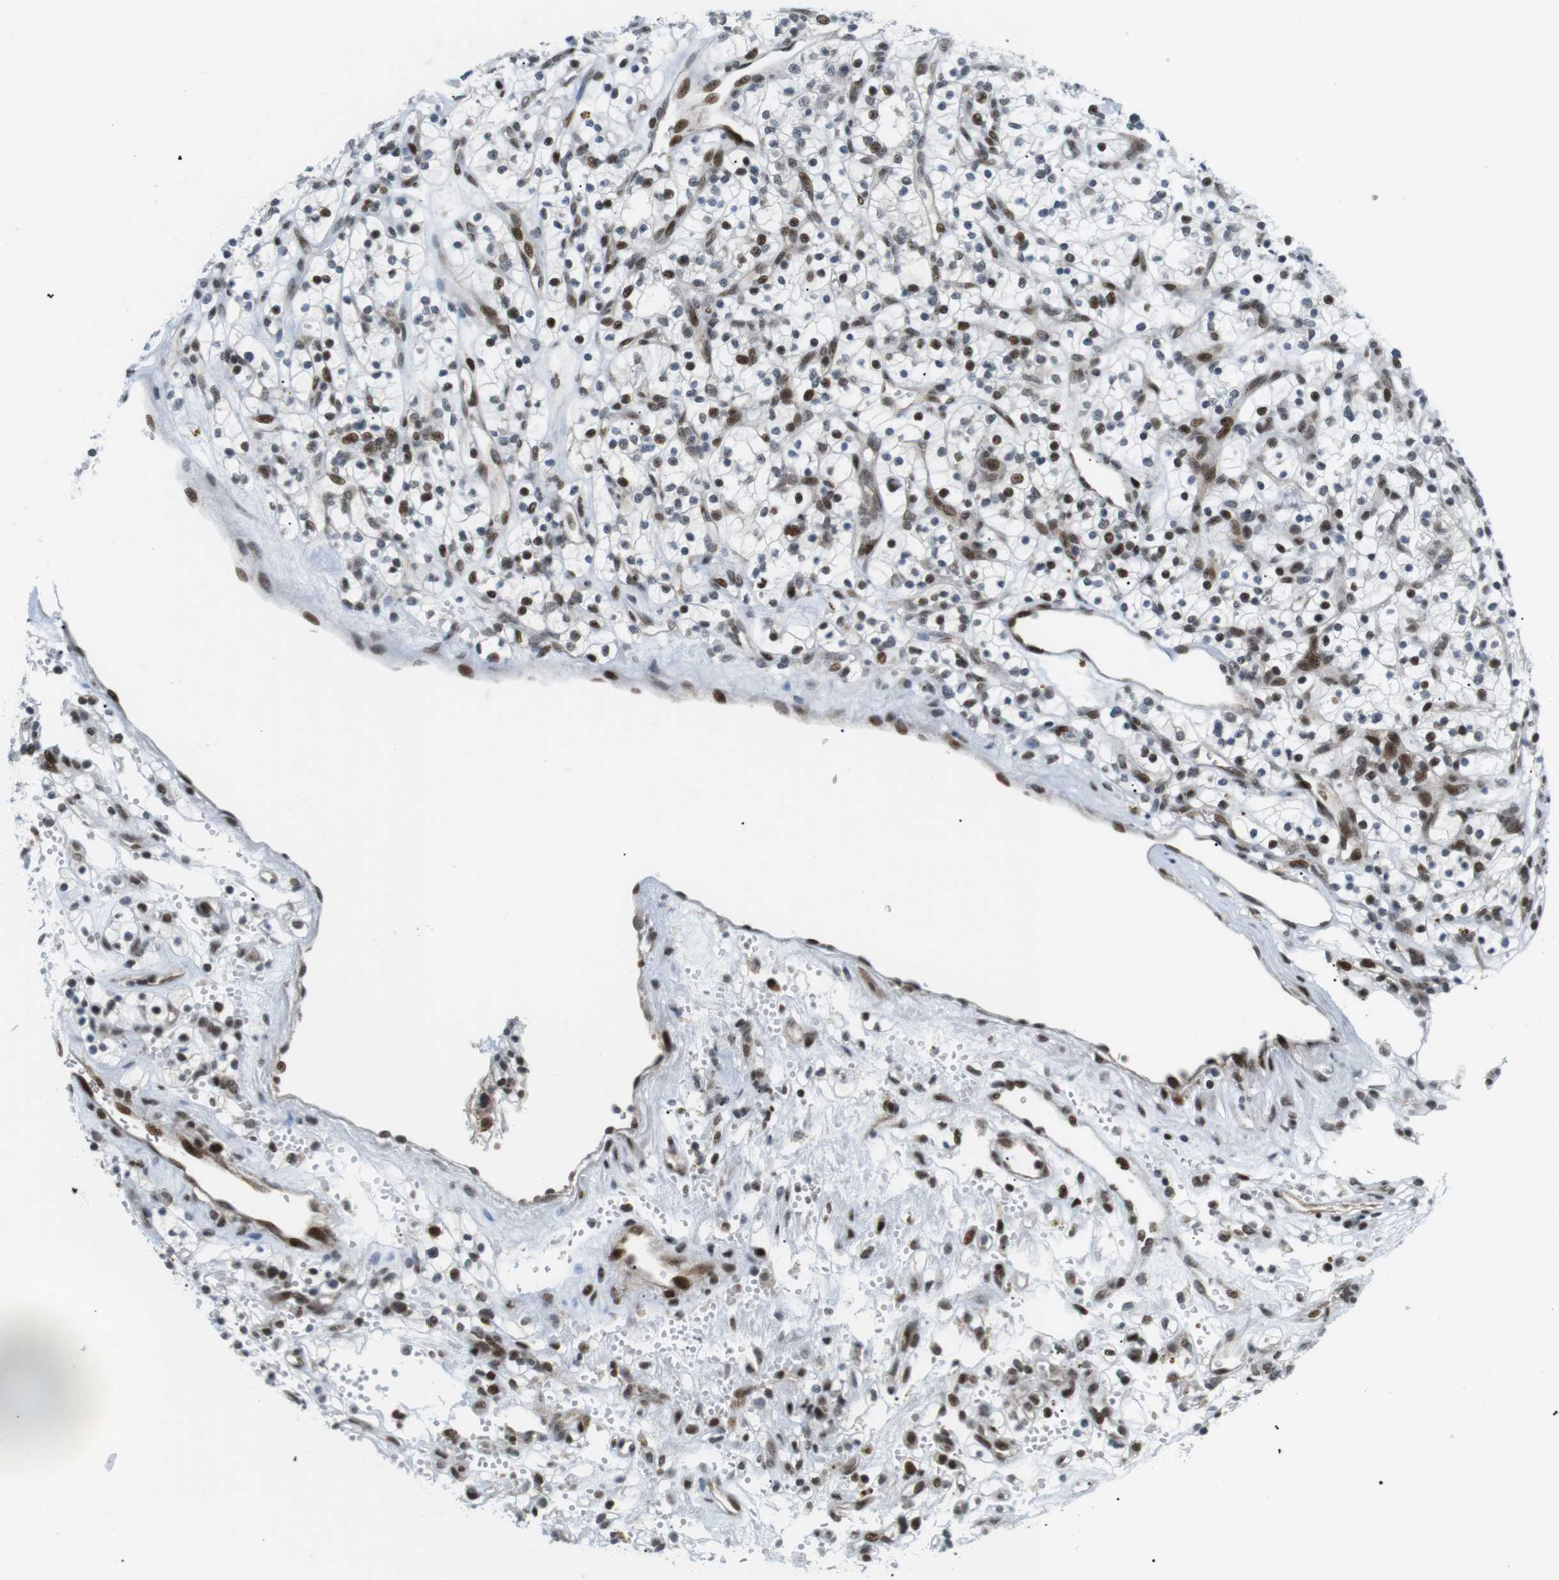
{"staining": {"intensity": "moderate", "quantity": "<25%", "location": "nuclear"}, "tissue": "renal cancer", "cell_type": "Tumor cells", "image_type": "cancer", "snomed": [{"axis": "morphology", "description": "Adenocarcinoma, NOS"}, {"axis": "topography", "description": "Kidney"}], "caption": "Tumor cells exhibit moderate nuclear expression in about <25% of cells in adenocarcinoma (renal).", "gene": "CDC27", "patient": {"sex": "female", "age": 57}}